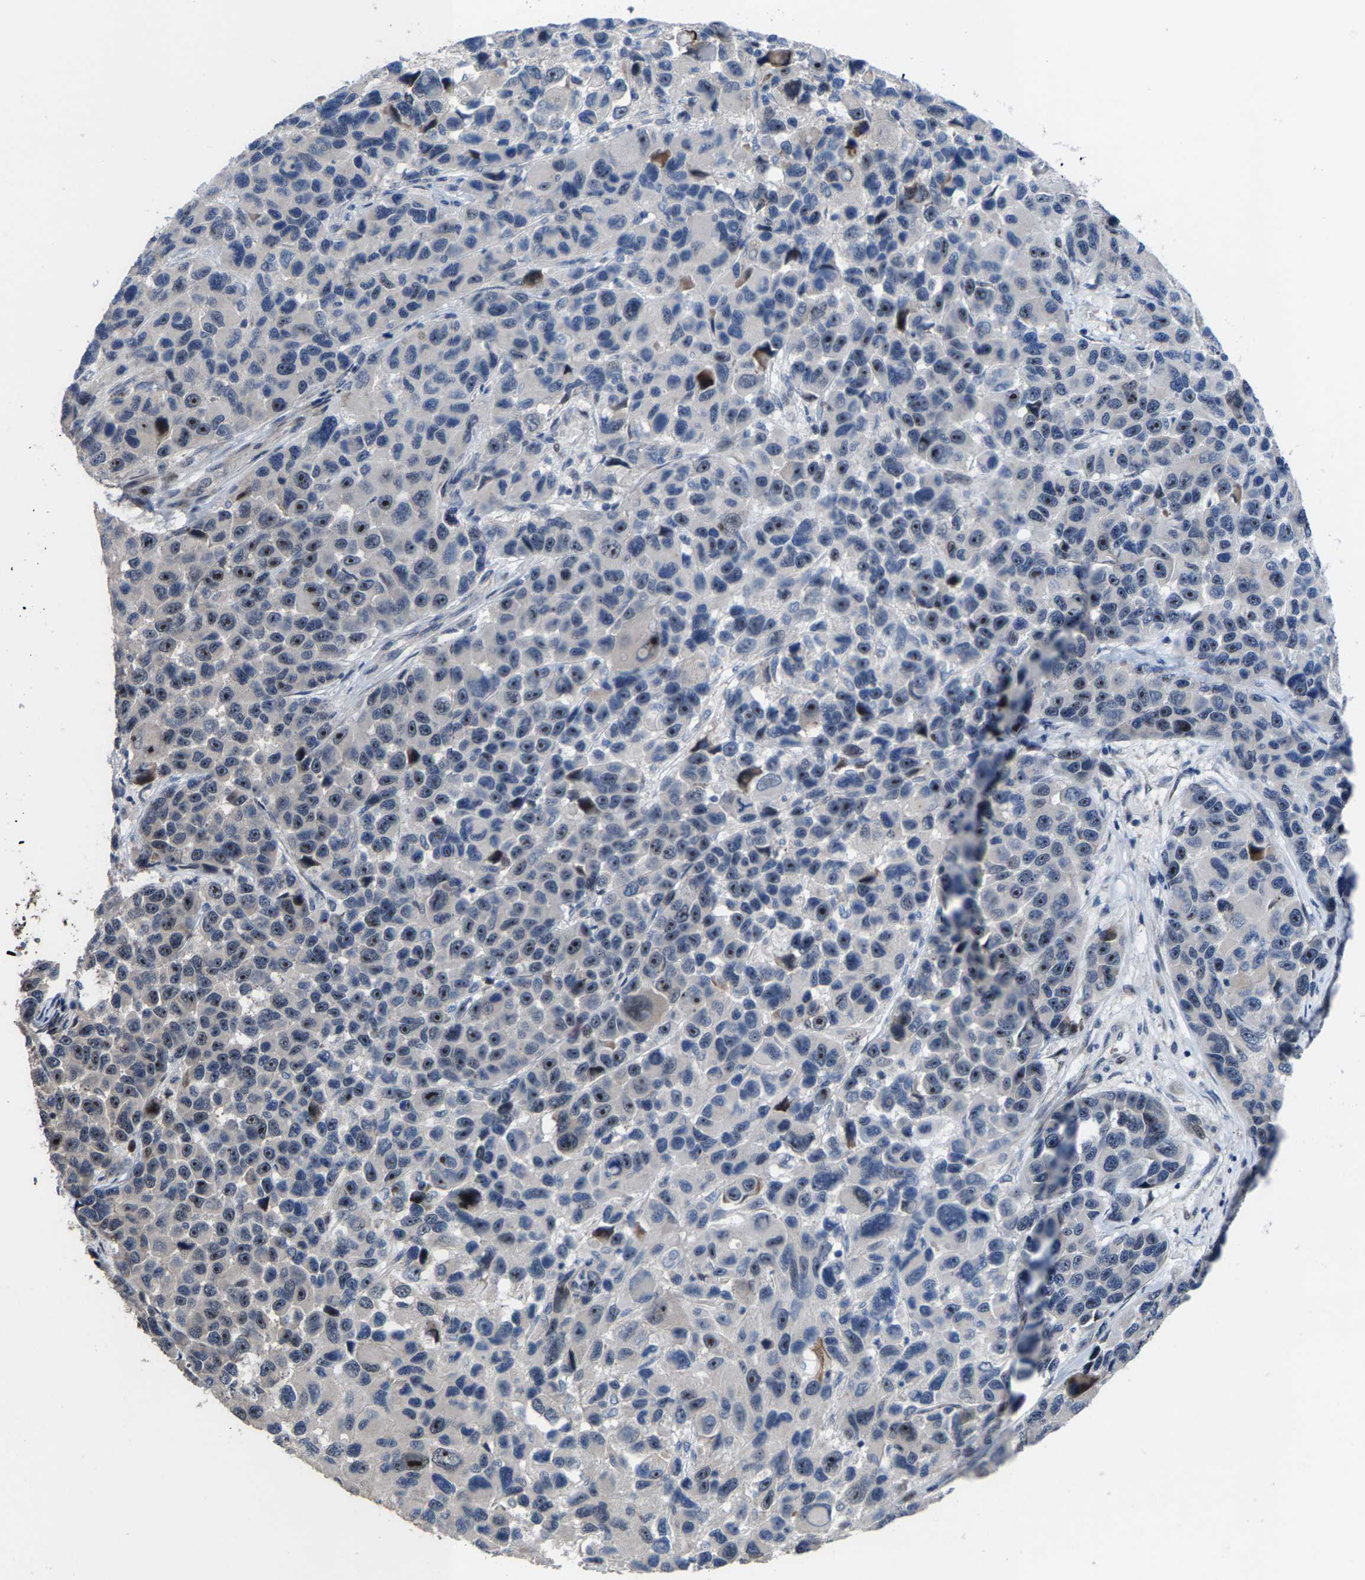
{"staining": {"intensity": "moderate", "quantity": "<25%", "location": "nuclear"}, "tissue": "melanoma", "cell_type": "Tumor cells", "image_type": "cancer", "snomed": [{"axis": "morphology", "description": "Malignant melanoma, NOS"}, {"axis": "topography", "description": "Skin"}], "caption": "This is a photomicrograph of IHC staining of malignant melanoma, which shows moderate positivity in the nuclear of tumor cells.", "gene": "HAUS6", "patient": {"sex": "male", "age": 53}}